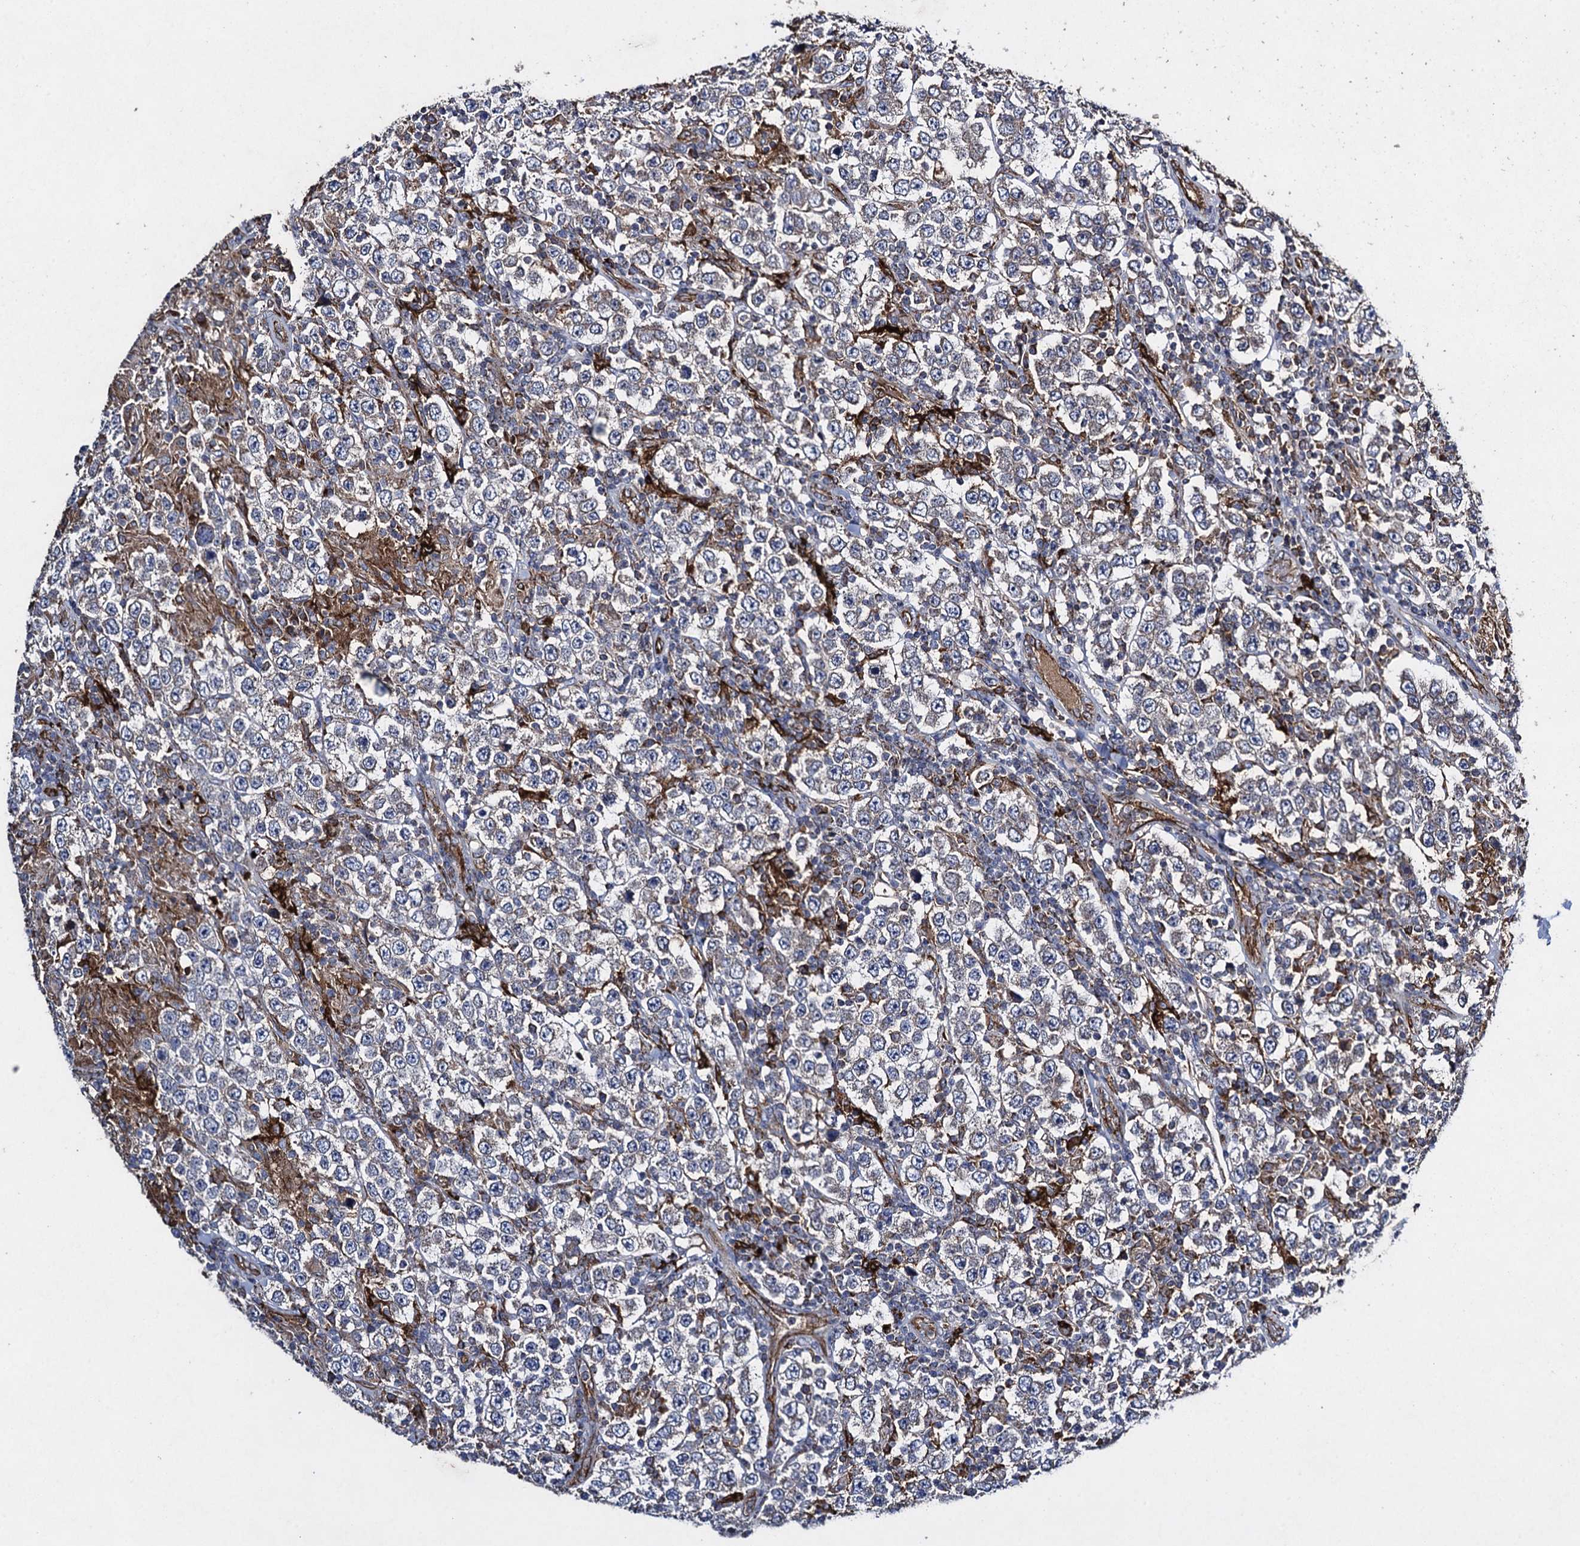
{"staining": {"intensity": "negative", "quantity": "none", "location": "none"}, "tissue": "testis cancer", "cell_type": "Tumor cells", "image_type": "cancer", "snomed": [{"axis": "morphology", "description": "Normal tissue, NOS"}, {"axis": "morphology", "description": "Urothelial carcinoma, High grade"}, {"axis": "morphology", "description": "Seminoma, NOS"}, {"axis": "morphology", "description": "Carcinoma, Embryonal, NOS"}, {"axis": "topography", "description": "Urinary bladder"}, {"axis": "topography", "description": "Testis"}], "caption": "An IHC micrograph of testis high-grade urothelial carcinoma is shown. There is no staining in tumor cells of testis high-grade urothelial carcinoma.", "gene": "TXNDC11", "patient": {"sex": "male", "age": 41}}